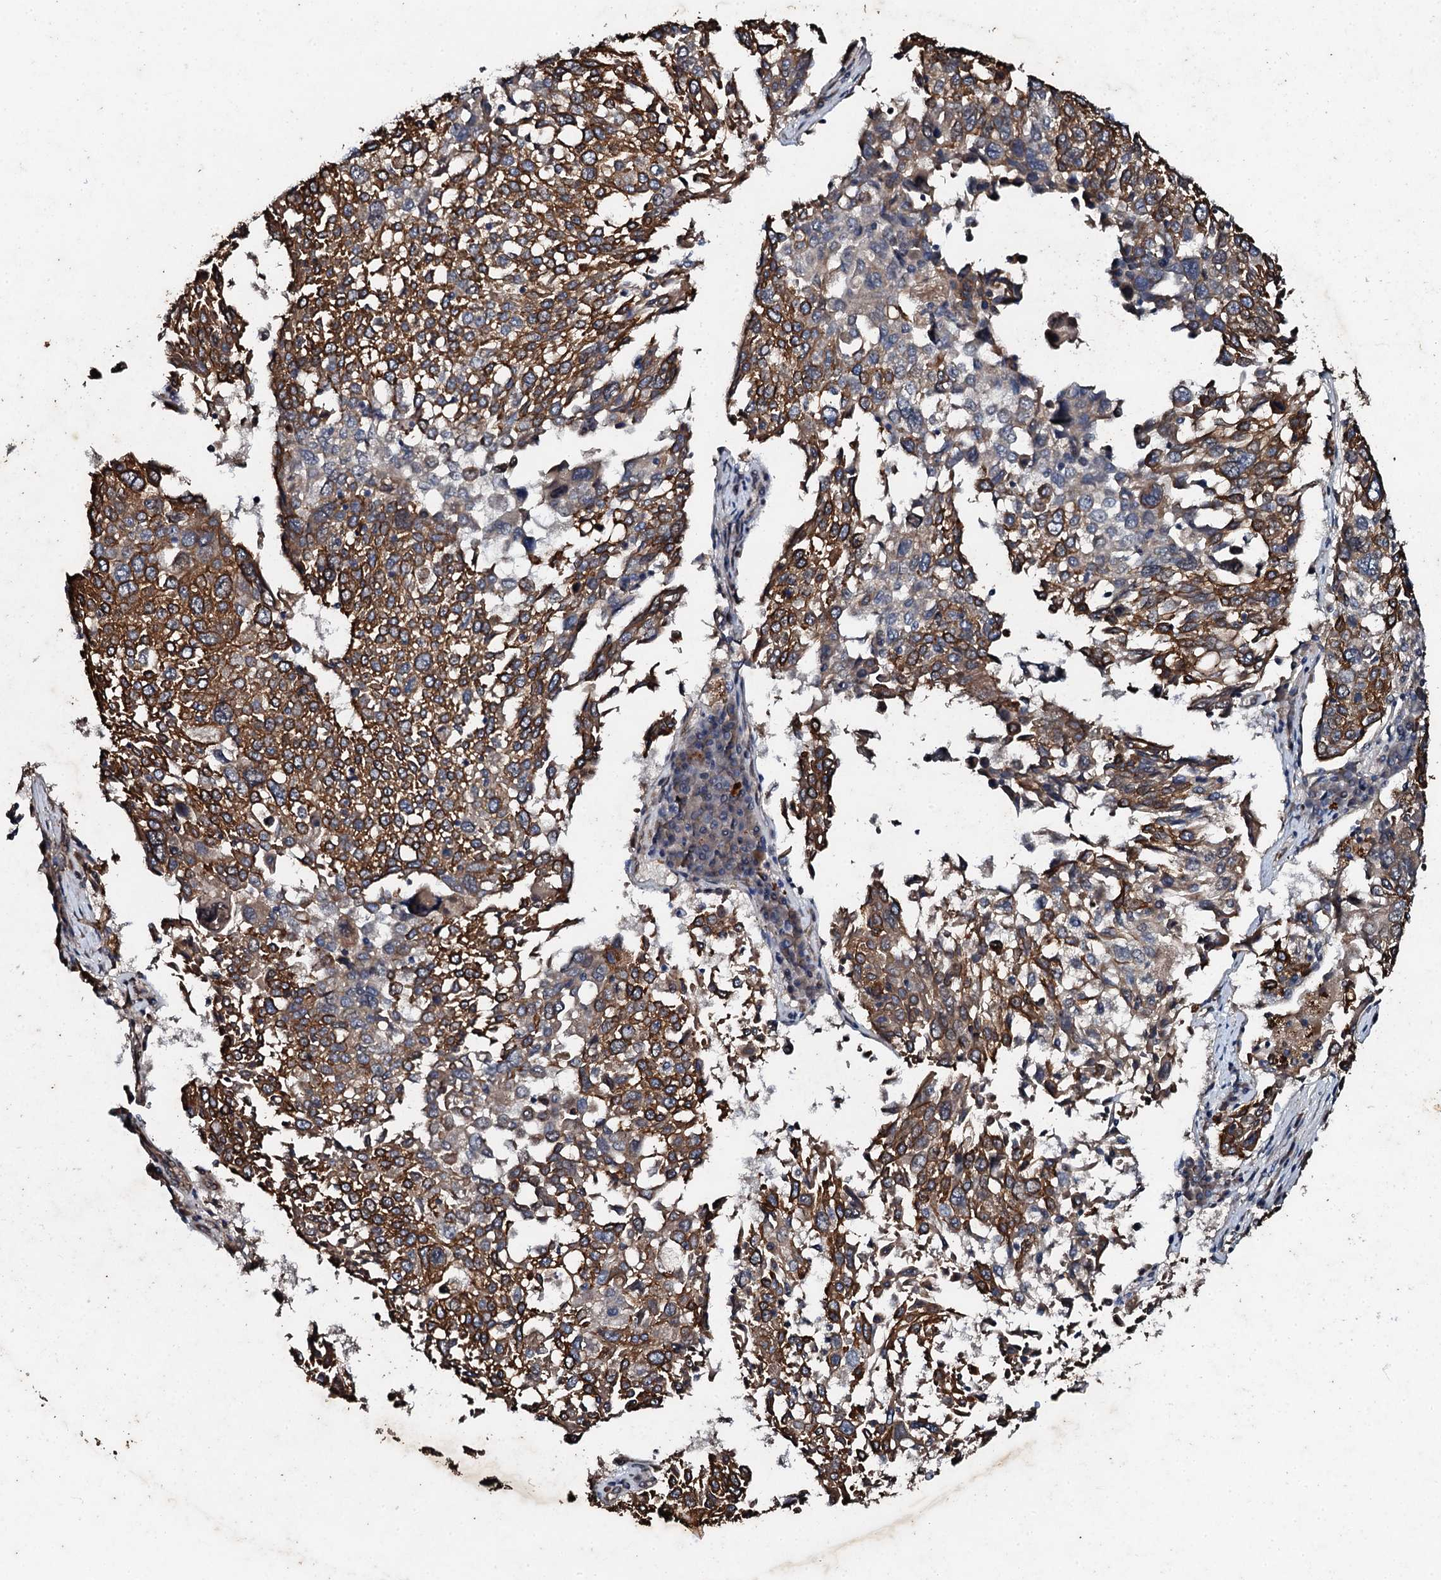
{"staining": {"intensity": "moderate", "quantity": ">75%", "location": "cytoplasmic/membranous"}, "tissue": "lung cancer", "cell_type": "Tumor cells", "image_type": "cancer", "snomed": [{"axis": "morphology", "description": "Squamous cell carcinoma, NOS"}, {"axis": "topography", "description": "Lung"}], "caption": "An IHC micrograph of neoplastic tissue is shown. Protein staining in brown labels moderate cytoplasmic/membranous positivity in squamous cell carcinoma (lung) within tumor cells.", "gene": "ADAMTS10", "patient": {"sex": "male", "age": 65}}